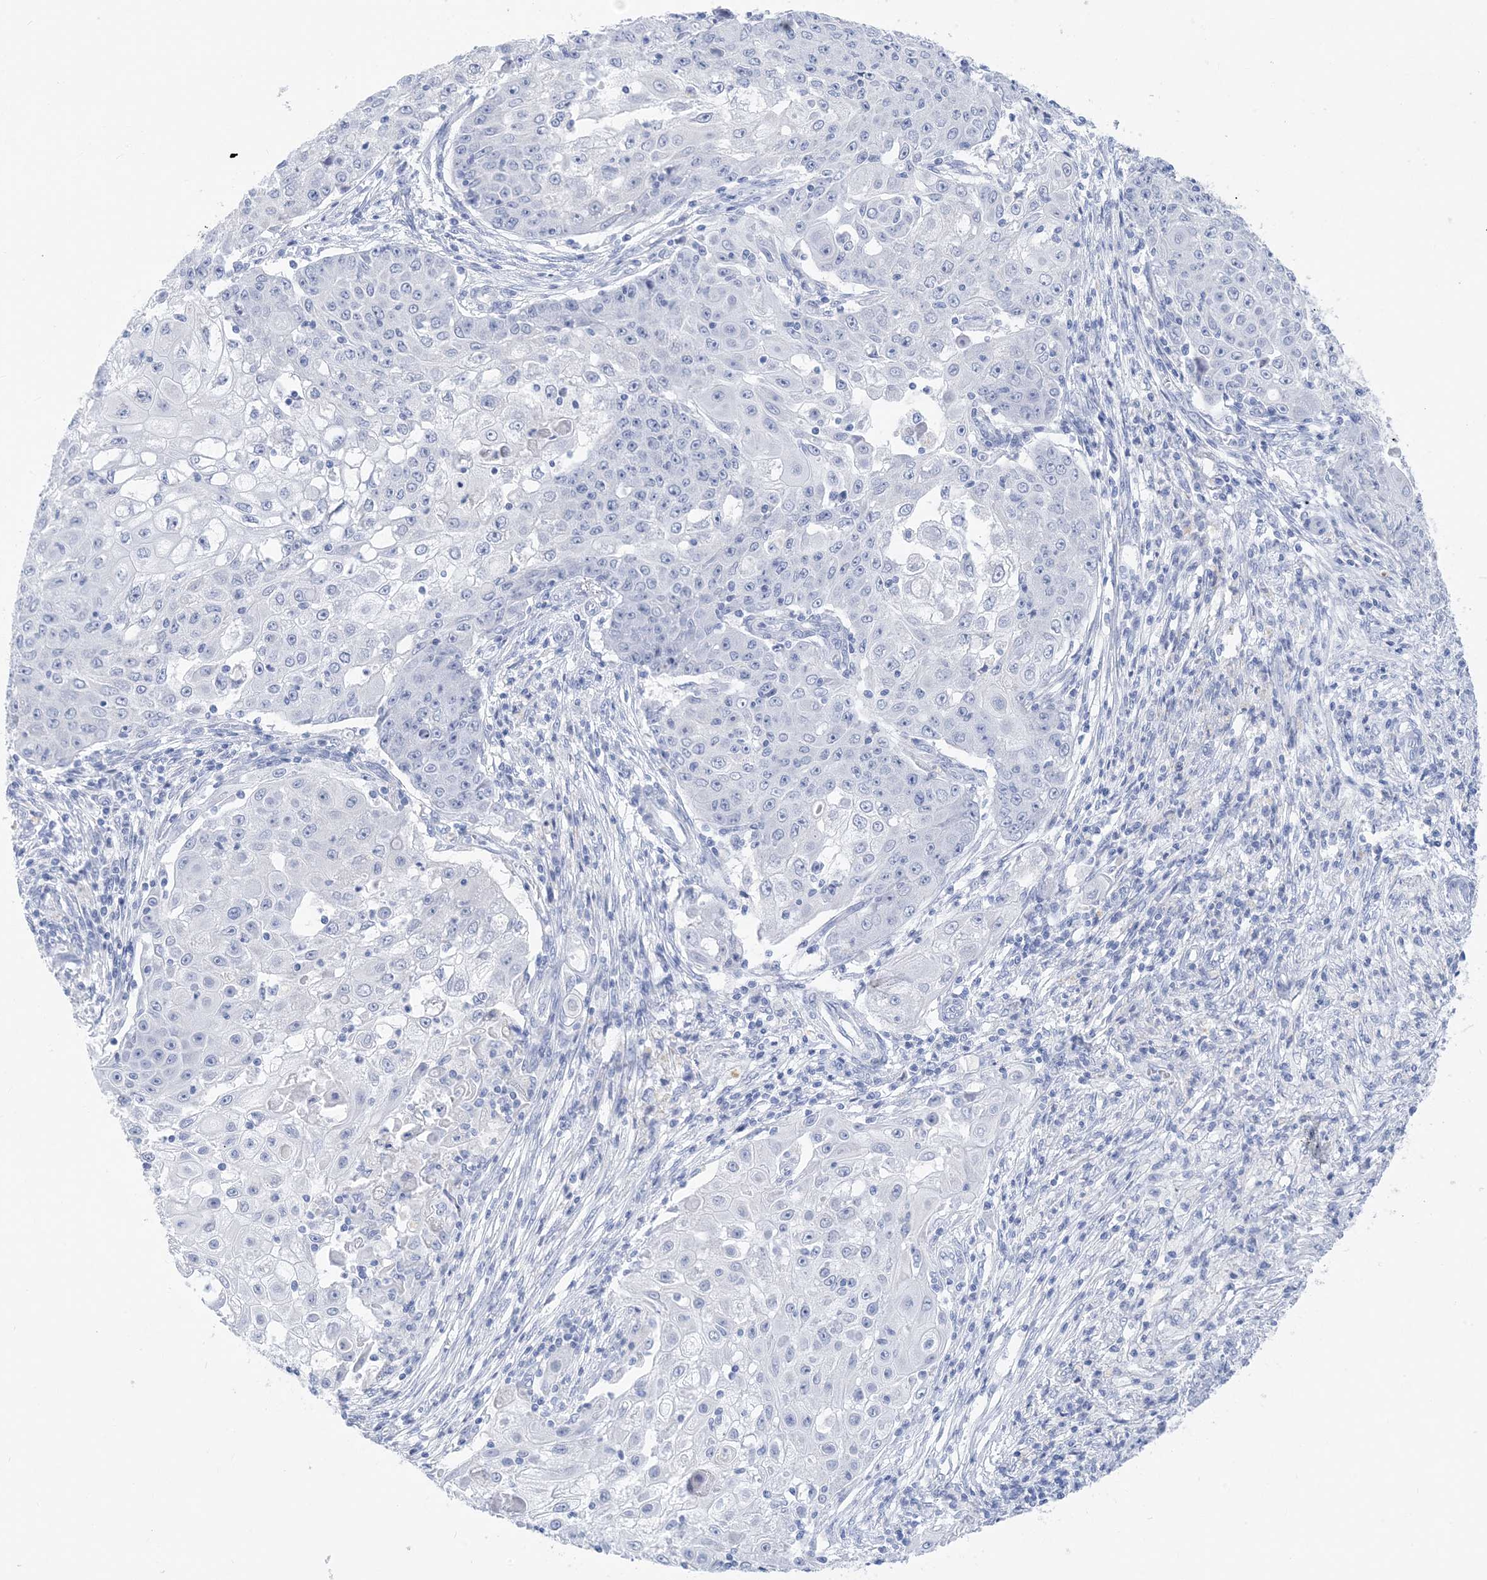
{"staining": {"intensity": "negative", "quantity": "none", "location": "none"}, "tissue": "ovarian cancer", "cell_type": "Tumor cells", "image_type": "cancer", "snomed": [{"axis": "morphology", "description": "Carcinoma, endometroid"}, {"axis": "topography", "description": "Ovary"}], "caption": "Ovarian cancer (endometroid carcinoma) was stained to show a protein in brown. There is no significant staining in tumor cells. The staining is performed using DAB brown chromogen with nuclei counter-stained in using hematoxylin.", "gene": "SH3YL1", "patient": {"sex": "female", "age": 42}}